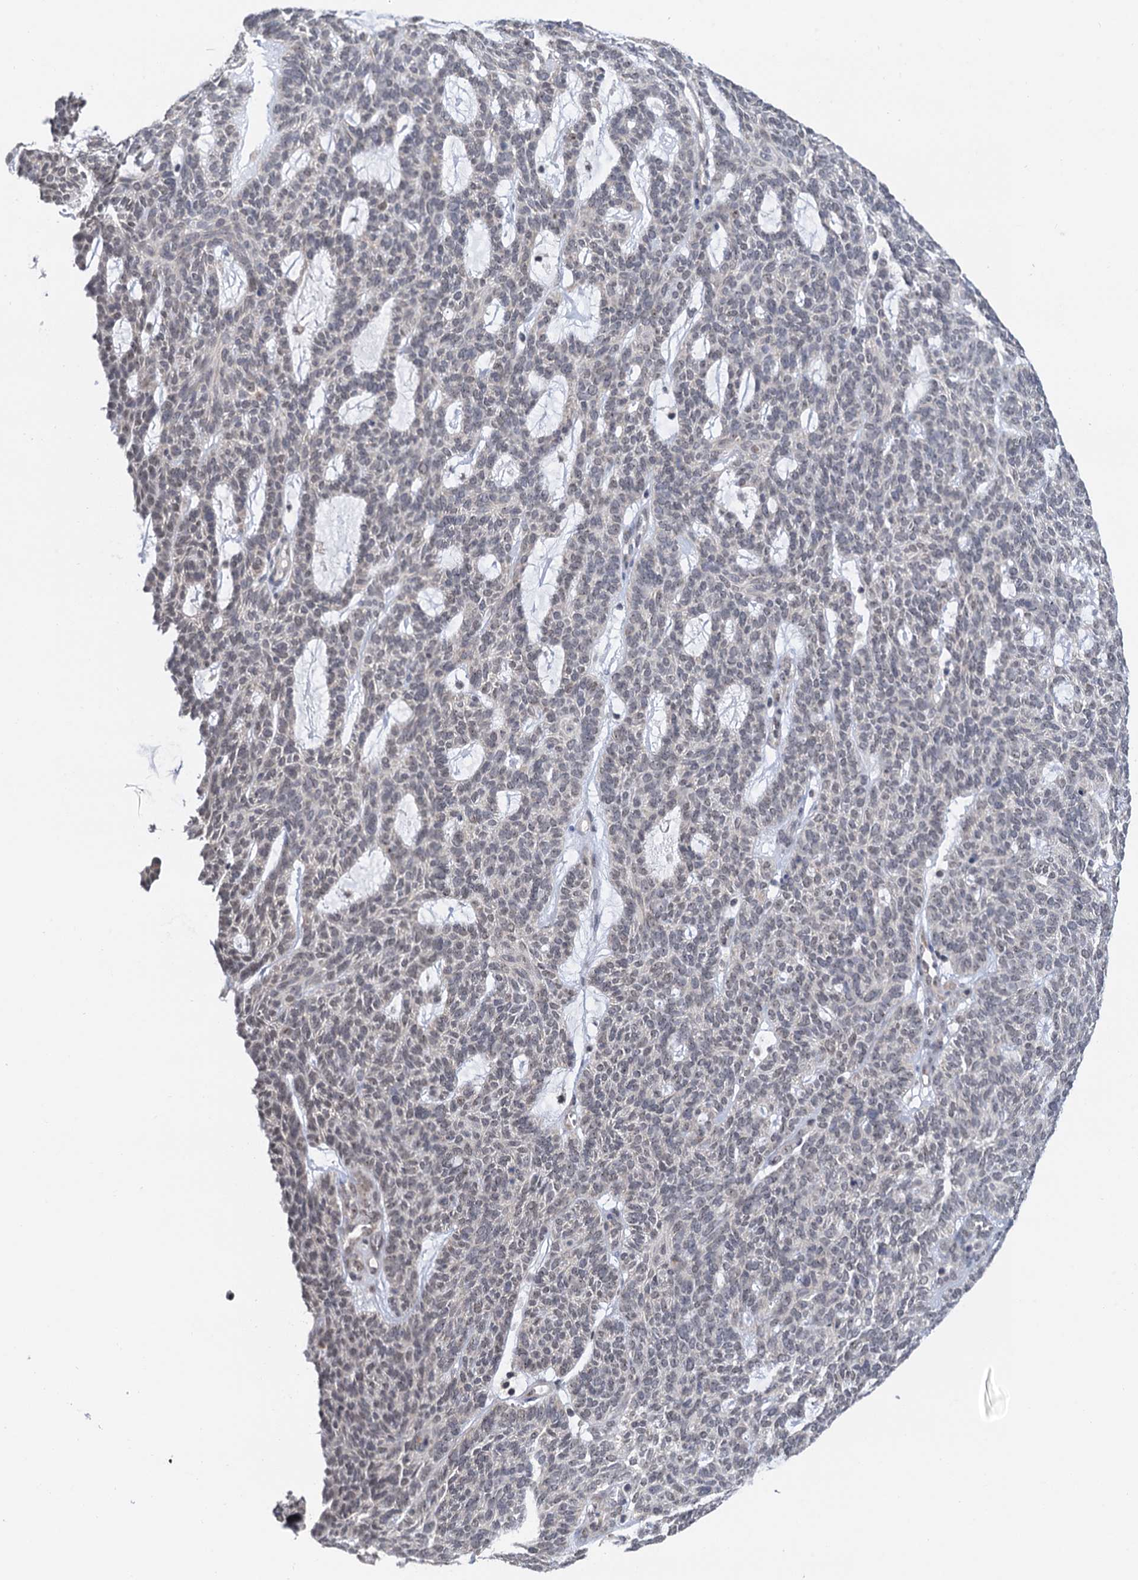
{"staining": {"intensity": "negative", "quantity": "none", "location": "none"}, "tissue": "skin cancer", "cell_type": "Tumor cells", "image_type": "cancer", "snomed": [{"axis": "morphology", "description": "Squamous cell carcinoma, NOS"}, {"axis": "topography", "description": "Skin"}], "caption": "Immunohistochemical staining of skin cancer (squamous cell carcinoma) reveals no significant staining in tumor cells.", "gene": "NAT10", "patient": {"sex": "female", "age": 90}}